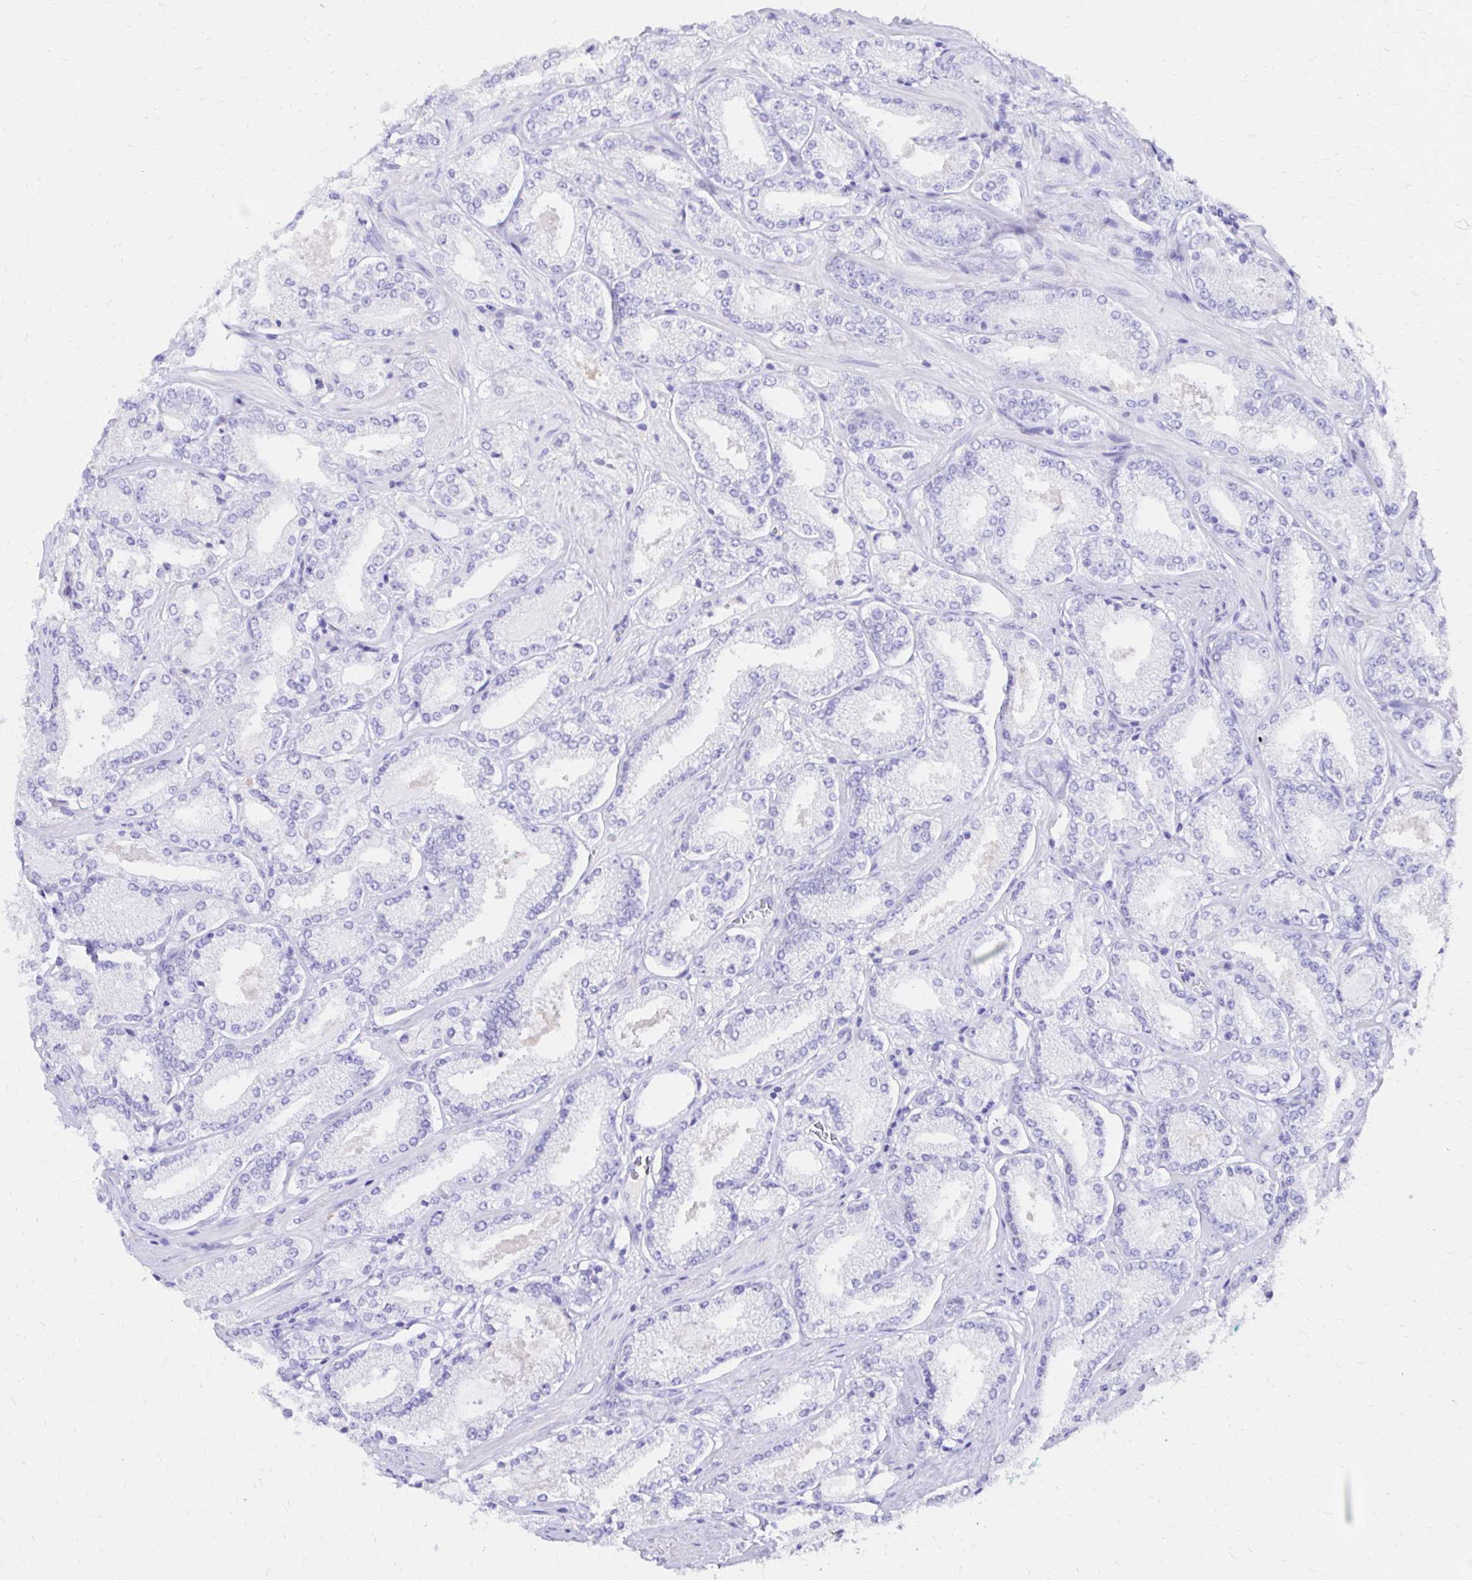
{"staining": {"intensity": "negative", "quantity": "none", "location": "none"}, "tissue": "prostate cancer", "cell_type": "Tumor cells", "image_type": "cancer", "snomed": [{"axis": "morphology", "description": "Adenocarcinoma, High grade"}, {"axis": "topography", "description": "Prostate"}], "caption": "Tumor cells show no significant protein positivity in high-grade adenocarcinoma (prostate).", "gene": "S100G", "patient": {"sex": "male", "age": 63}}